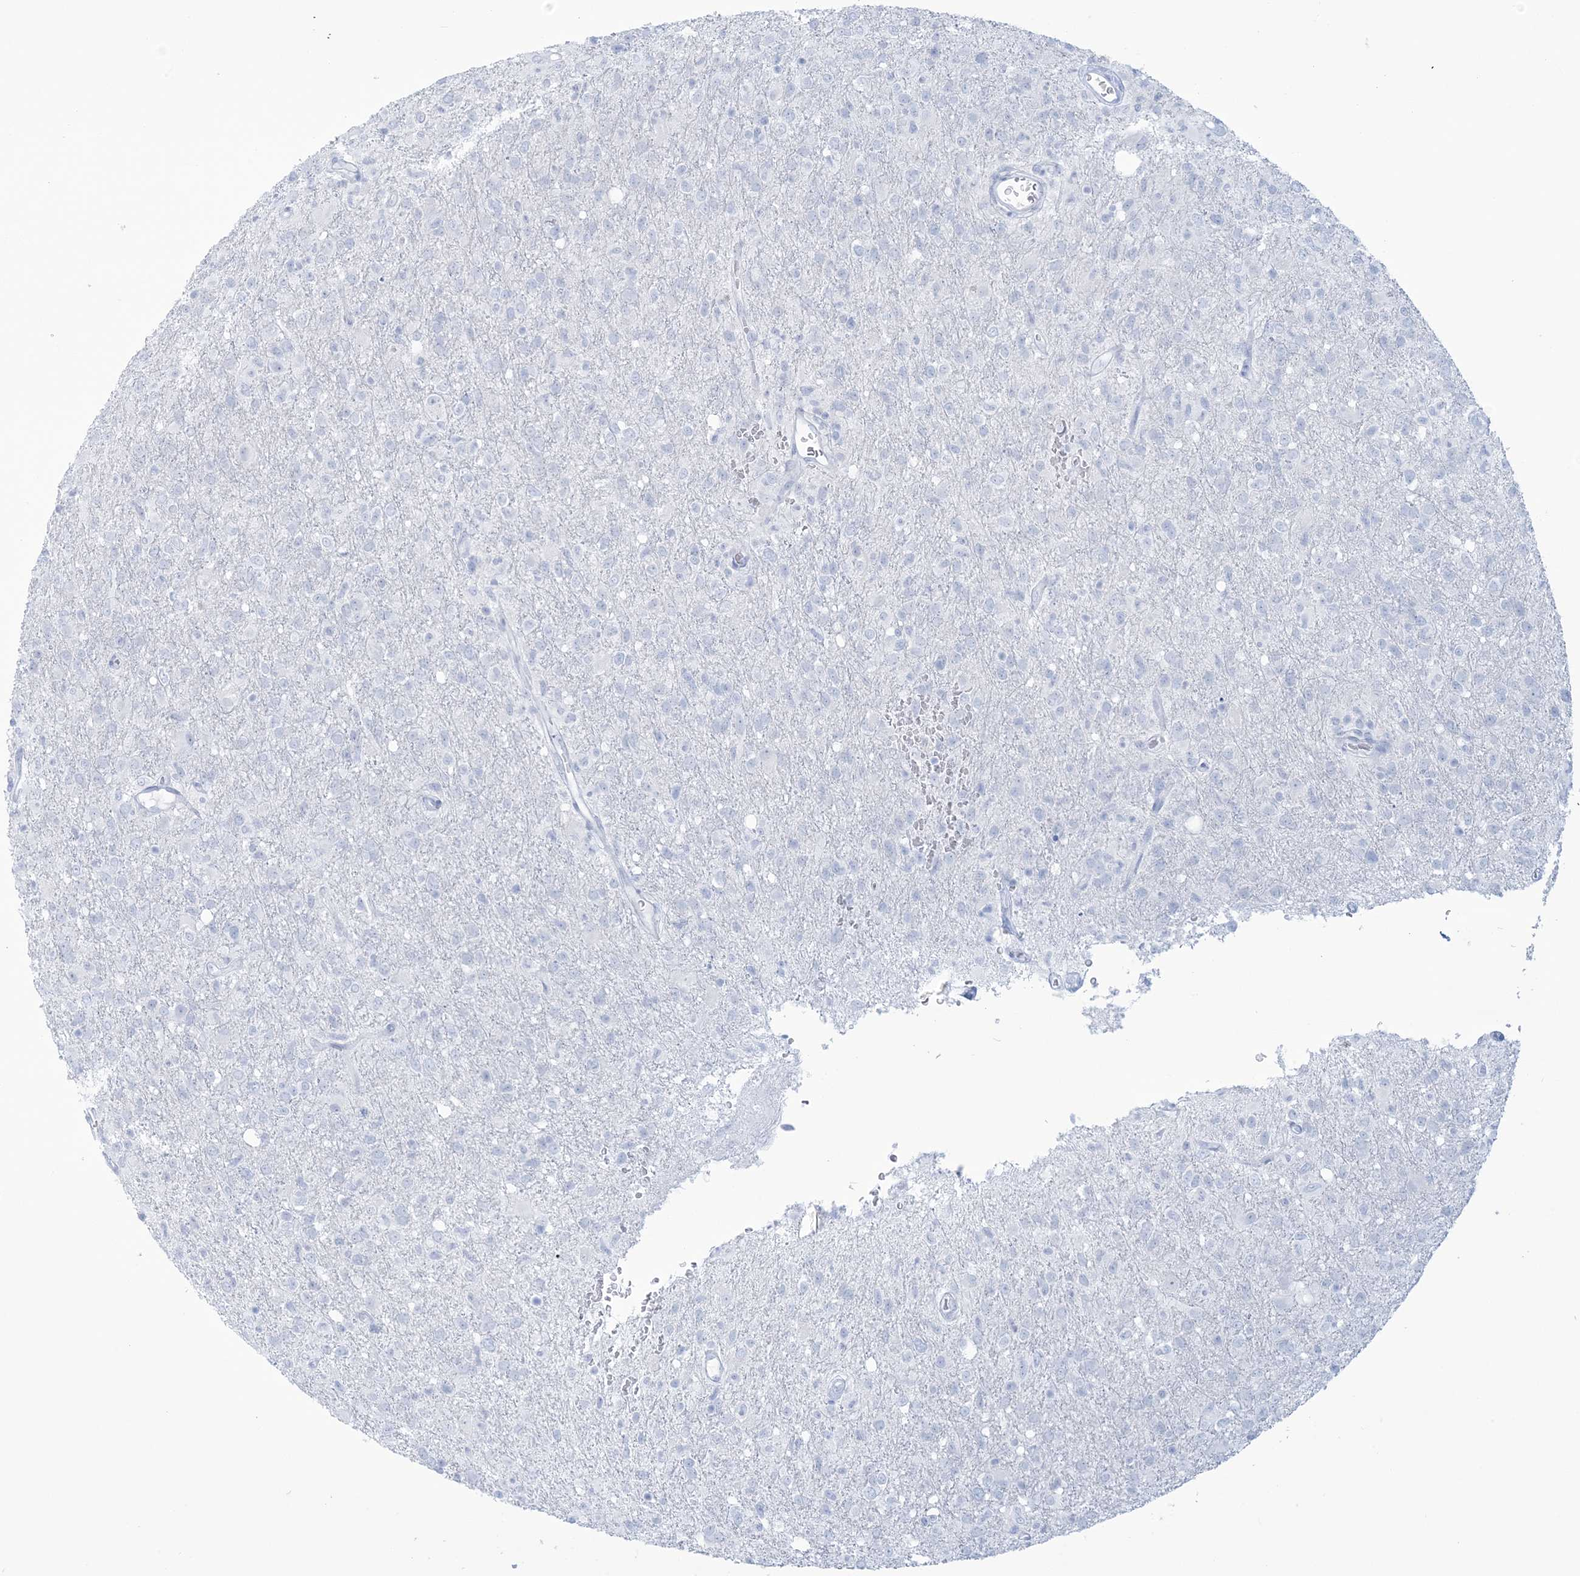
{"staining": {"intensity": "negative", "quantity": "none", "location": "none"}, "tissue": "glioma", "cell_type": "Tumor cells", "image_type": "cancer", "snomed": [{"axis": "morphology", "description": "Glioma, malignant, High grade"}, {"axis": "topography", "description": "Brain"}], "caption": "This is a photomicrograph of immunohistochemistry staining of glioma, which shows no staining in tumor cells.", "gene": "AGXT", "patient": {"sex": "female", "age": 57}}